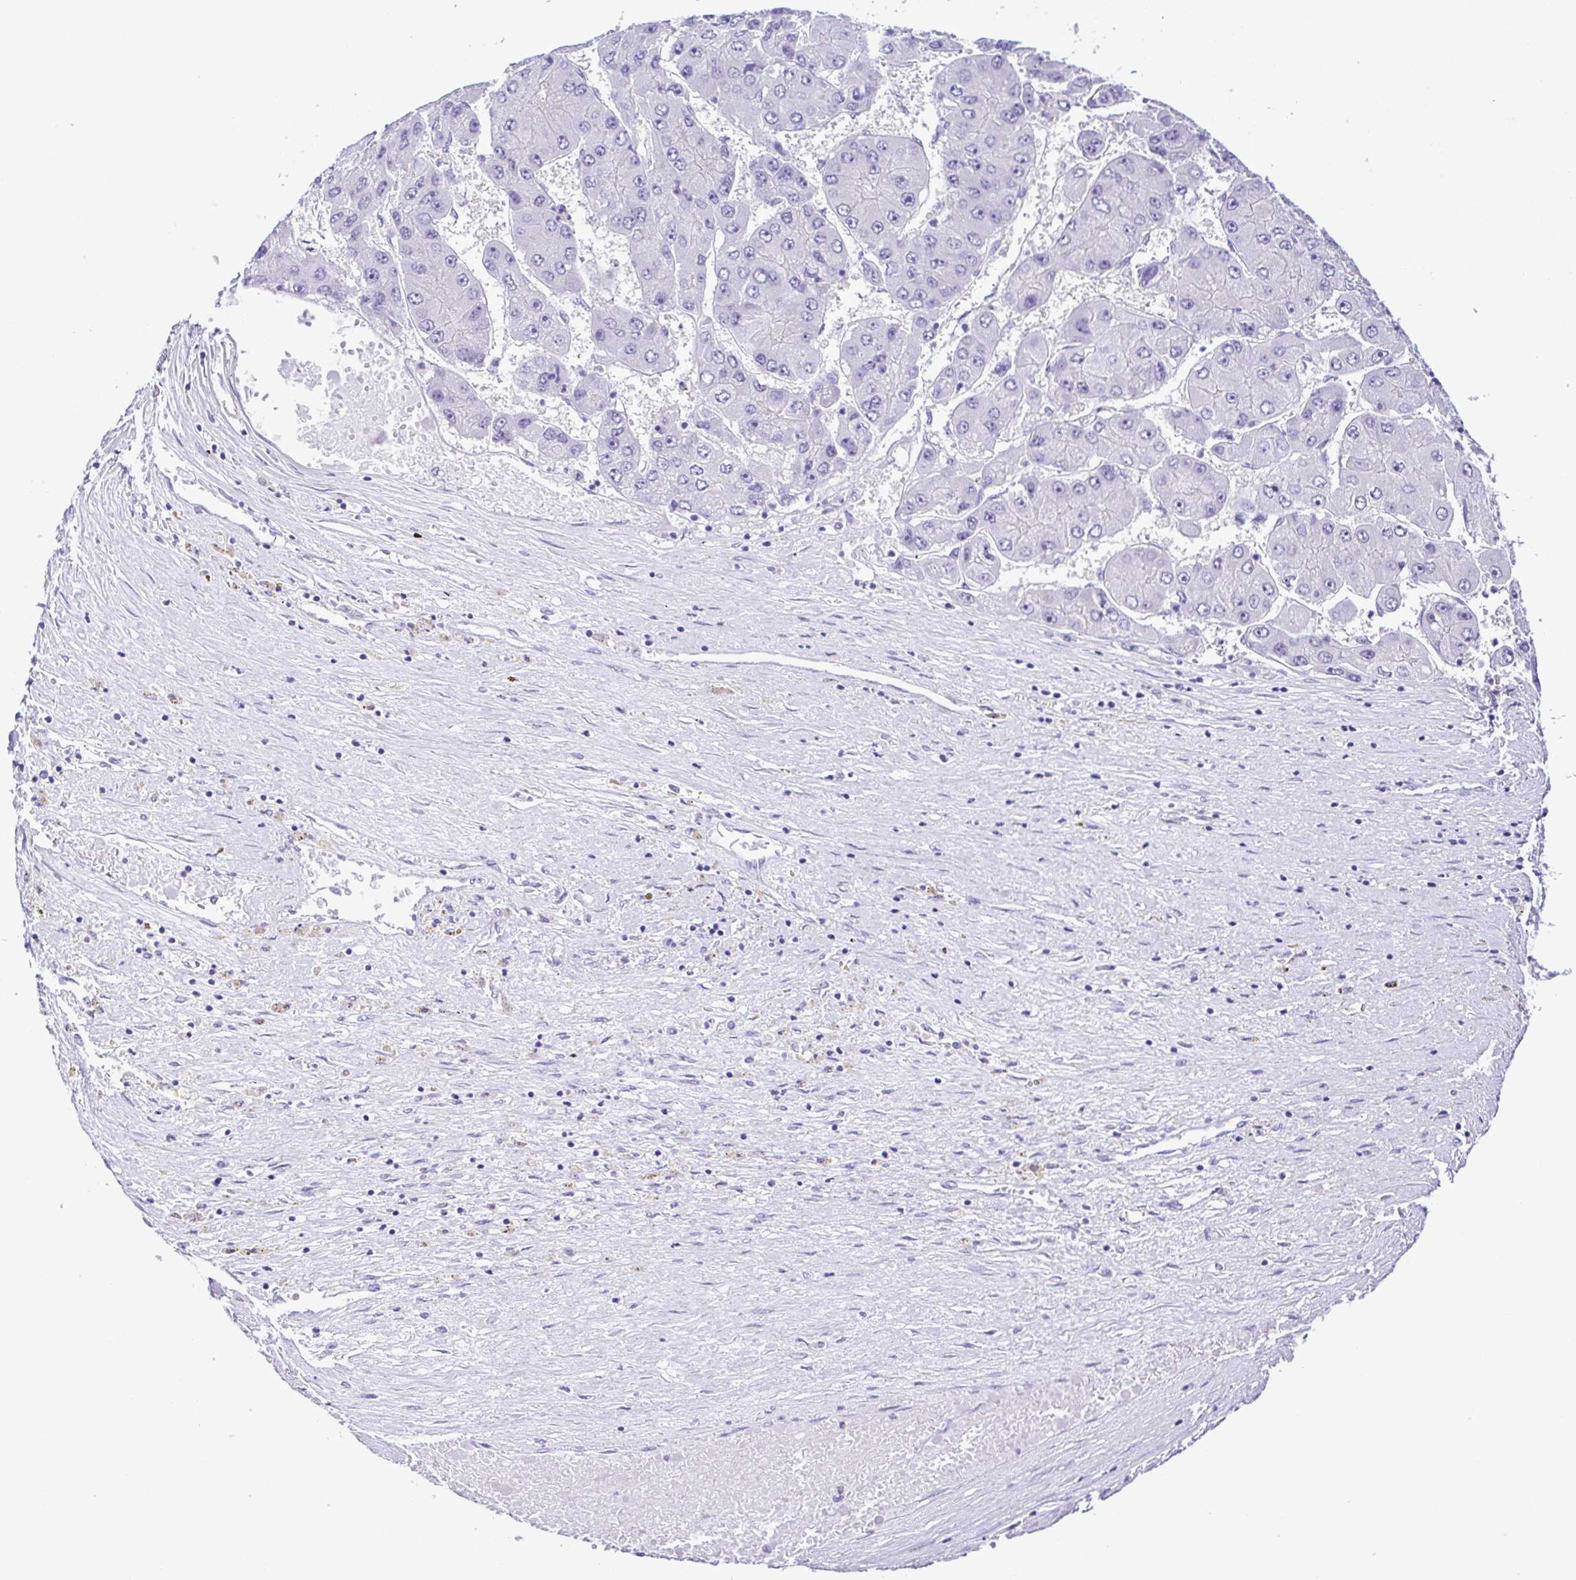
{"staining": {"intensity": "negative", "quantity": "none", "location": "none"}, "tissue": "liver cancer", "cell_type": "Tumor cells", "image_type": "cancer", "snomed": [{"axis": "morphology", "description": "Carcinoma, Hepatocellular, NOS"}, {"axis": "topography", "description": "Liver"}], "caption": "IHC histopathology image of neoplastic tissue: liver hepatocellular carcinoma stained with DAB (3,3'-diaminobenzidine) demonstrates no significant protein staining in tumor cells.", "gene": "SYT1", "patient": {"sex": "female", "age": 61}}